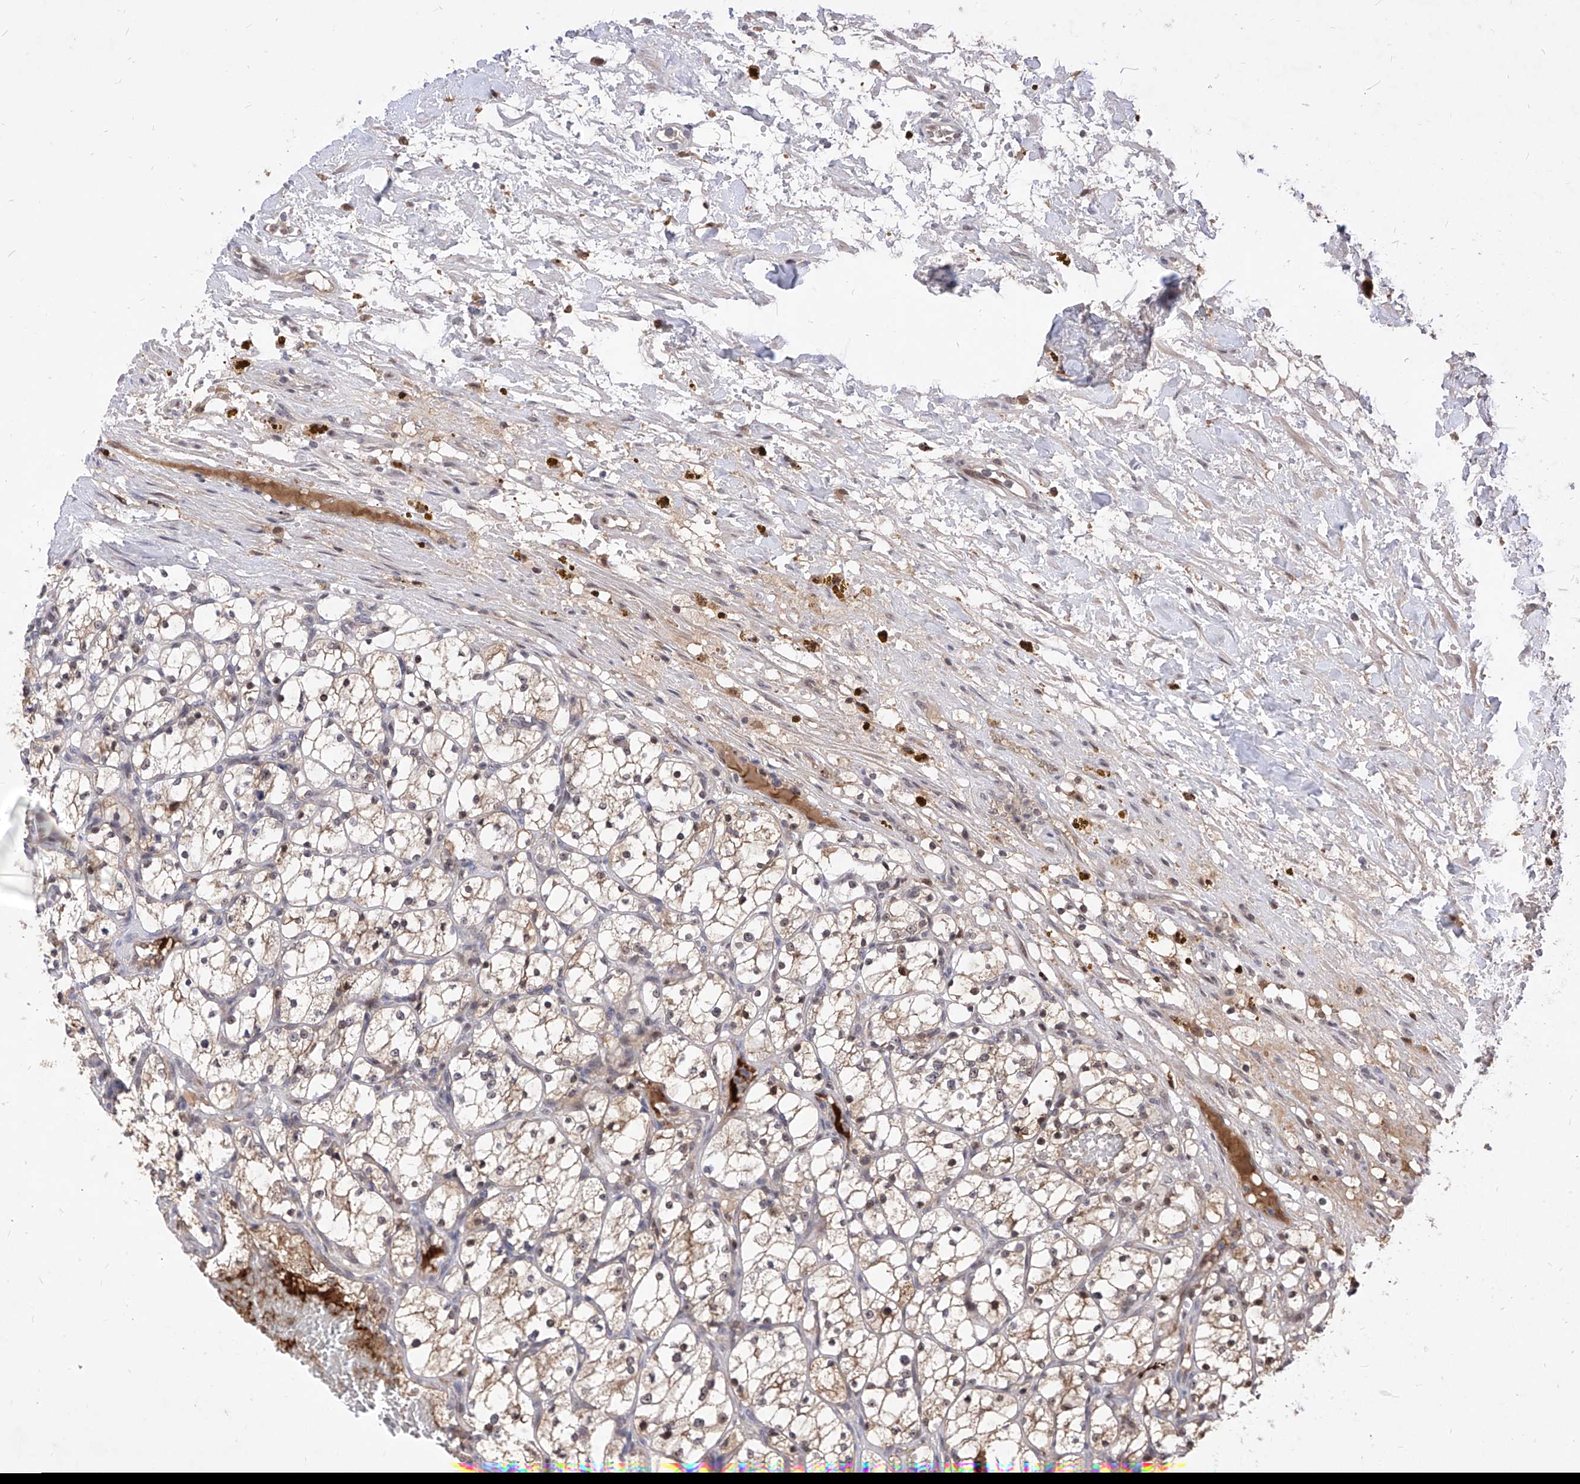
{"staining": {"intensity": "moderate", "quantity": "25%-75%", "location": "cytoplasmic/membranous,nuclear"}, "tissue": "renal cancer", "cell_type": "Tumor cells", "image_type": "cancer", "snomed": [{"axis": "morphology", "description": "Adenocarcinoma, NOS"}, {"axis": "topography", "description": "Kidney"}], "caption": "Renal cancer (adenocarcinoma) tissue reveals moderate cytoplasmic/membranous and nuclear expression in approximately 25%-75% of tumor cells, visualized by immunohistochemistry.", "gene": "LGR4", "patient": {"sex": "female", "age": 69}}